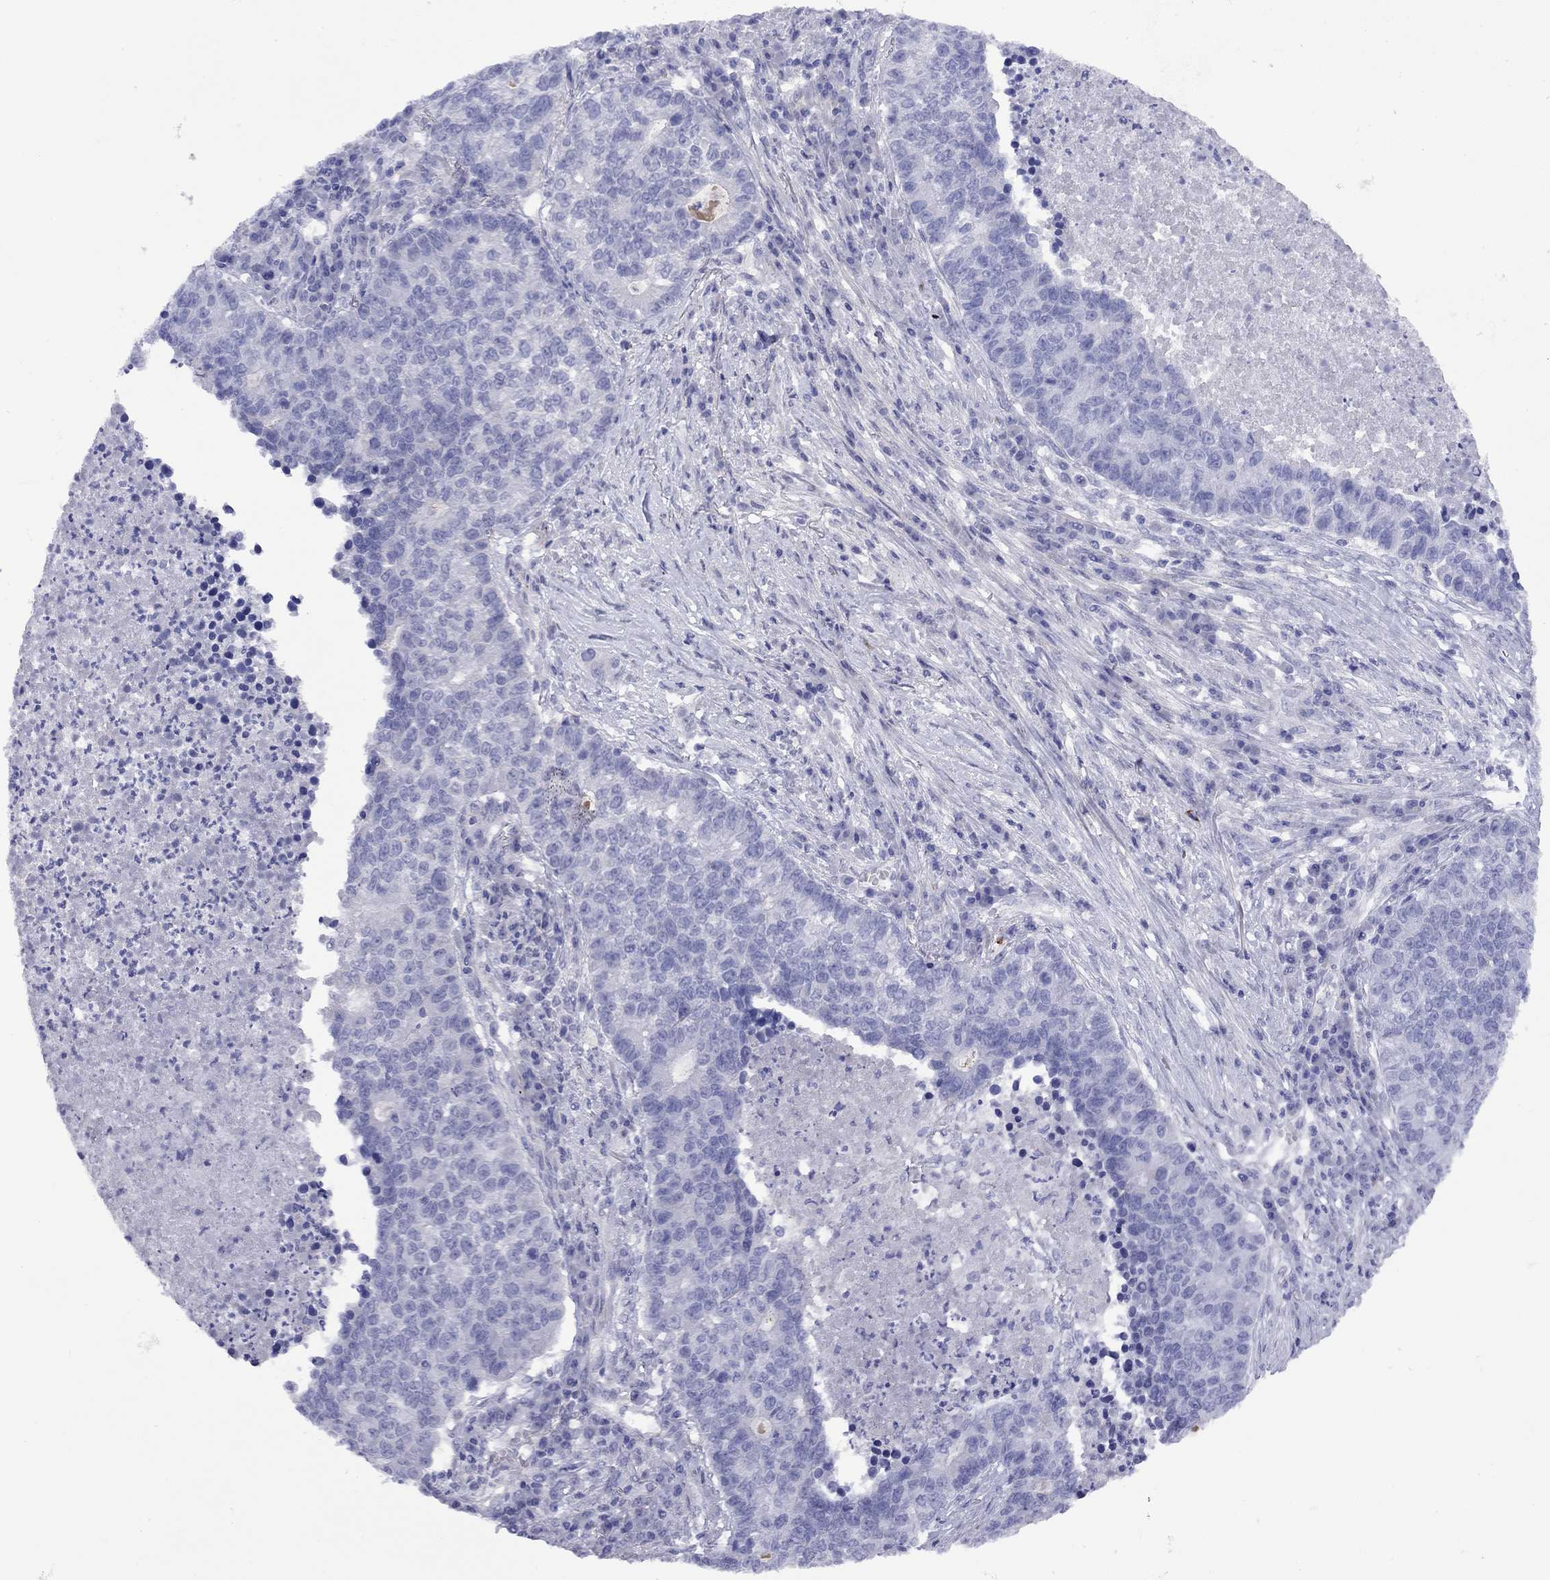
{"staining": {"intensity": "negative", "quantity": "none", "location": "none"}, "tissue": "lung cancer", "cell_type": "Tumor cells", "image_type": "cancer", "snomed": [{"axis": "morphology", "description": "Adenocarcinoma, NOS"}, {"axis": "topography", "description": "Lung"}], "caption": "Immunohistochemical staining of human lung adenocarcinoma shows no significant staining in tumor cells.", "gene": "CMYA5", "patient": {"sex": "male", "age": 57}}